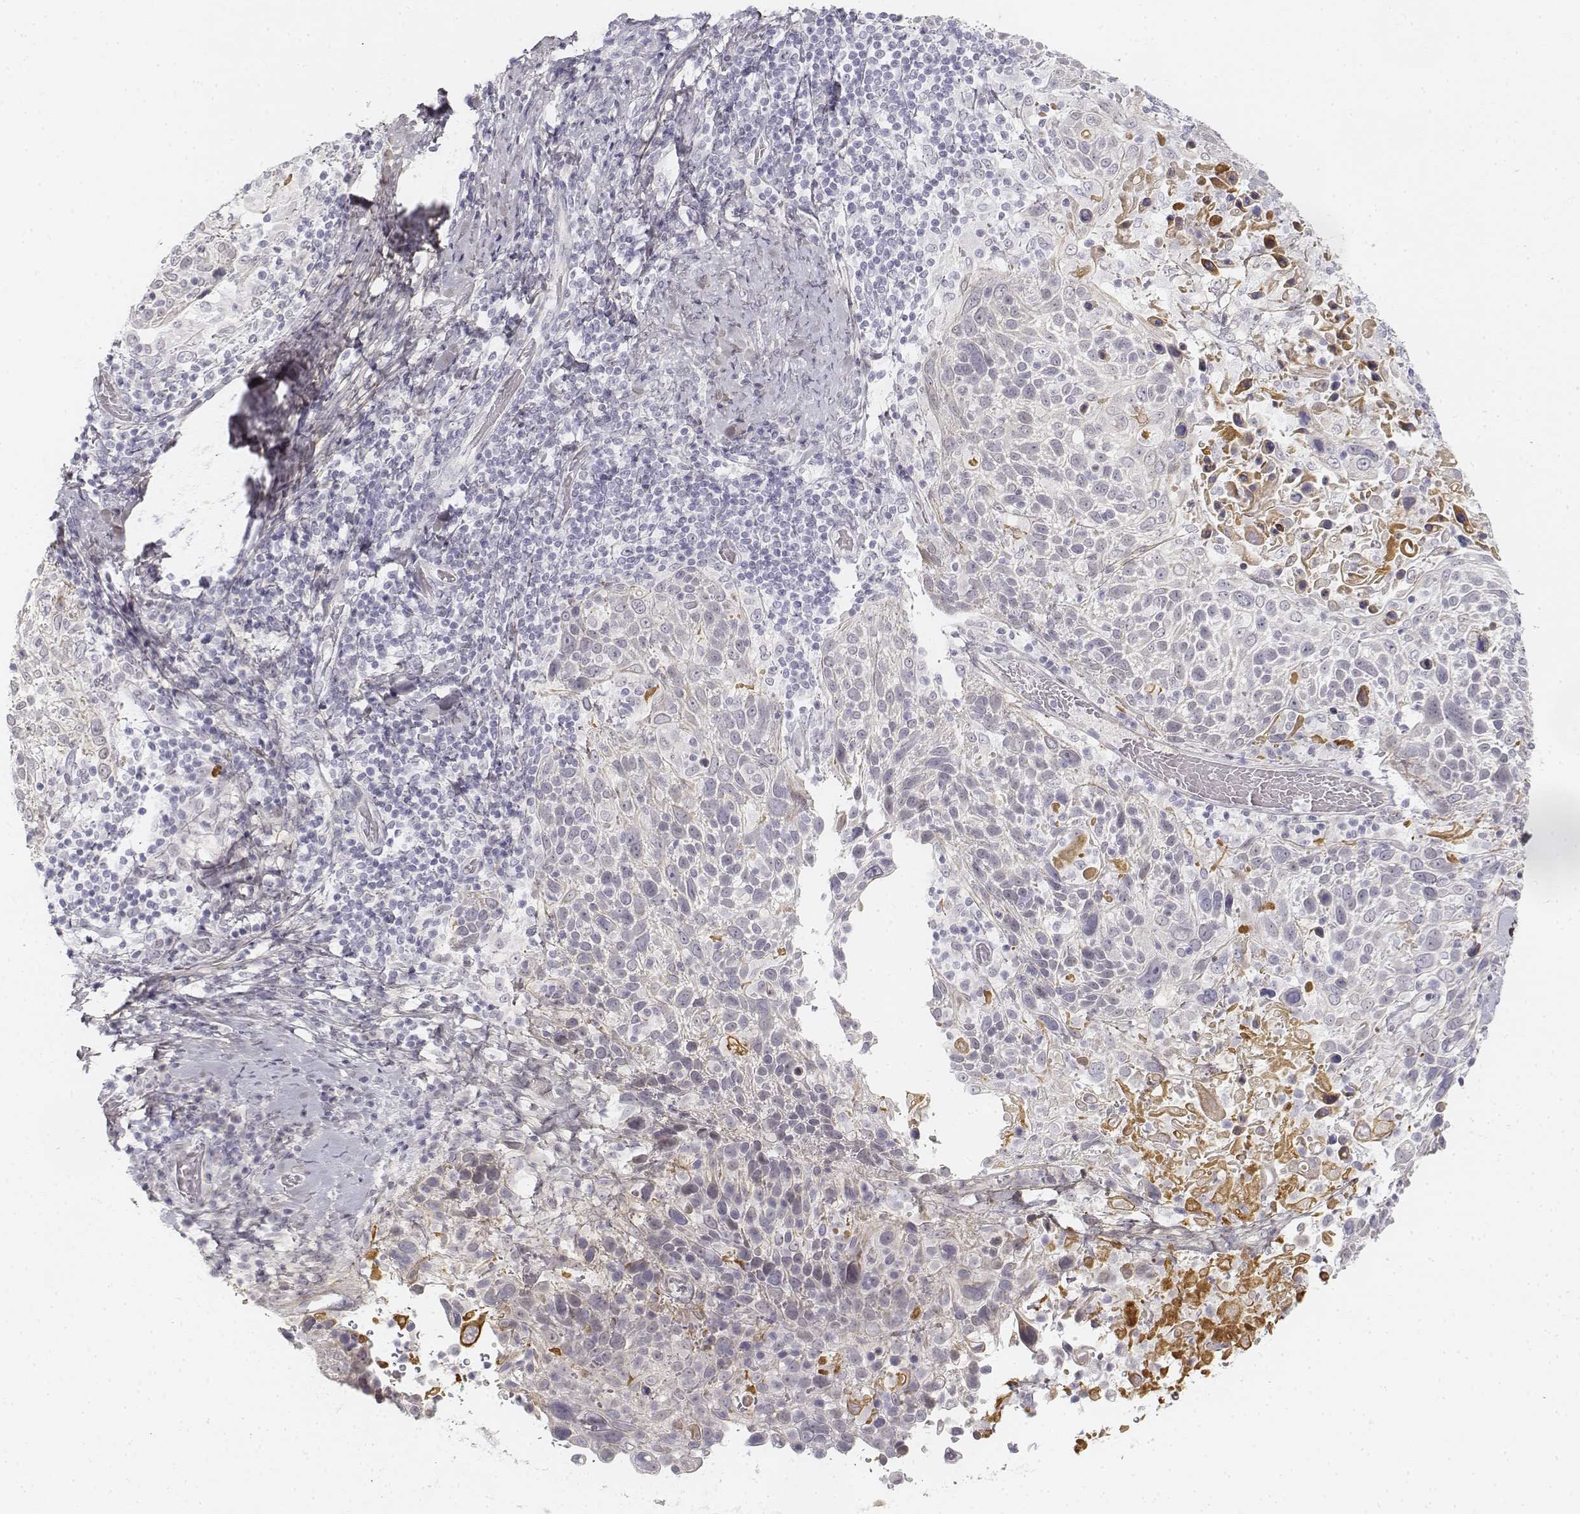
{"staining": {"intensity": "negative", "quantity": "none", "location": "none"}, "tissue": "cervical cancer", "cell_type": "Tumor cells", "image_type": "cancer", "snomed": [{"axis": "morphology", "description": "Squamous cell carcinoma, NOS"}, {"axis": "topography", "description": "Cervix"}], "caption": "Image shows no significant protein positivity in tumor cells of cervical cancer.", "gene": "KRT84", "patient": {"sex": "female", "age": 61}}